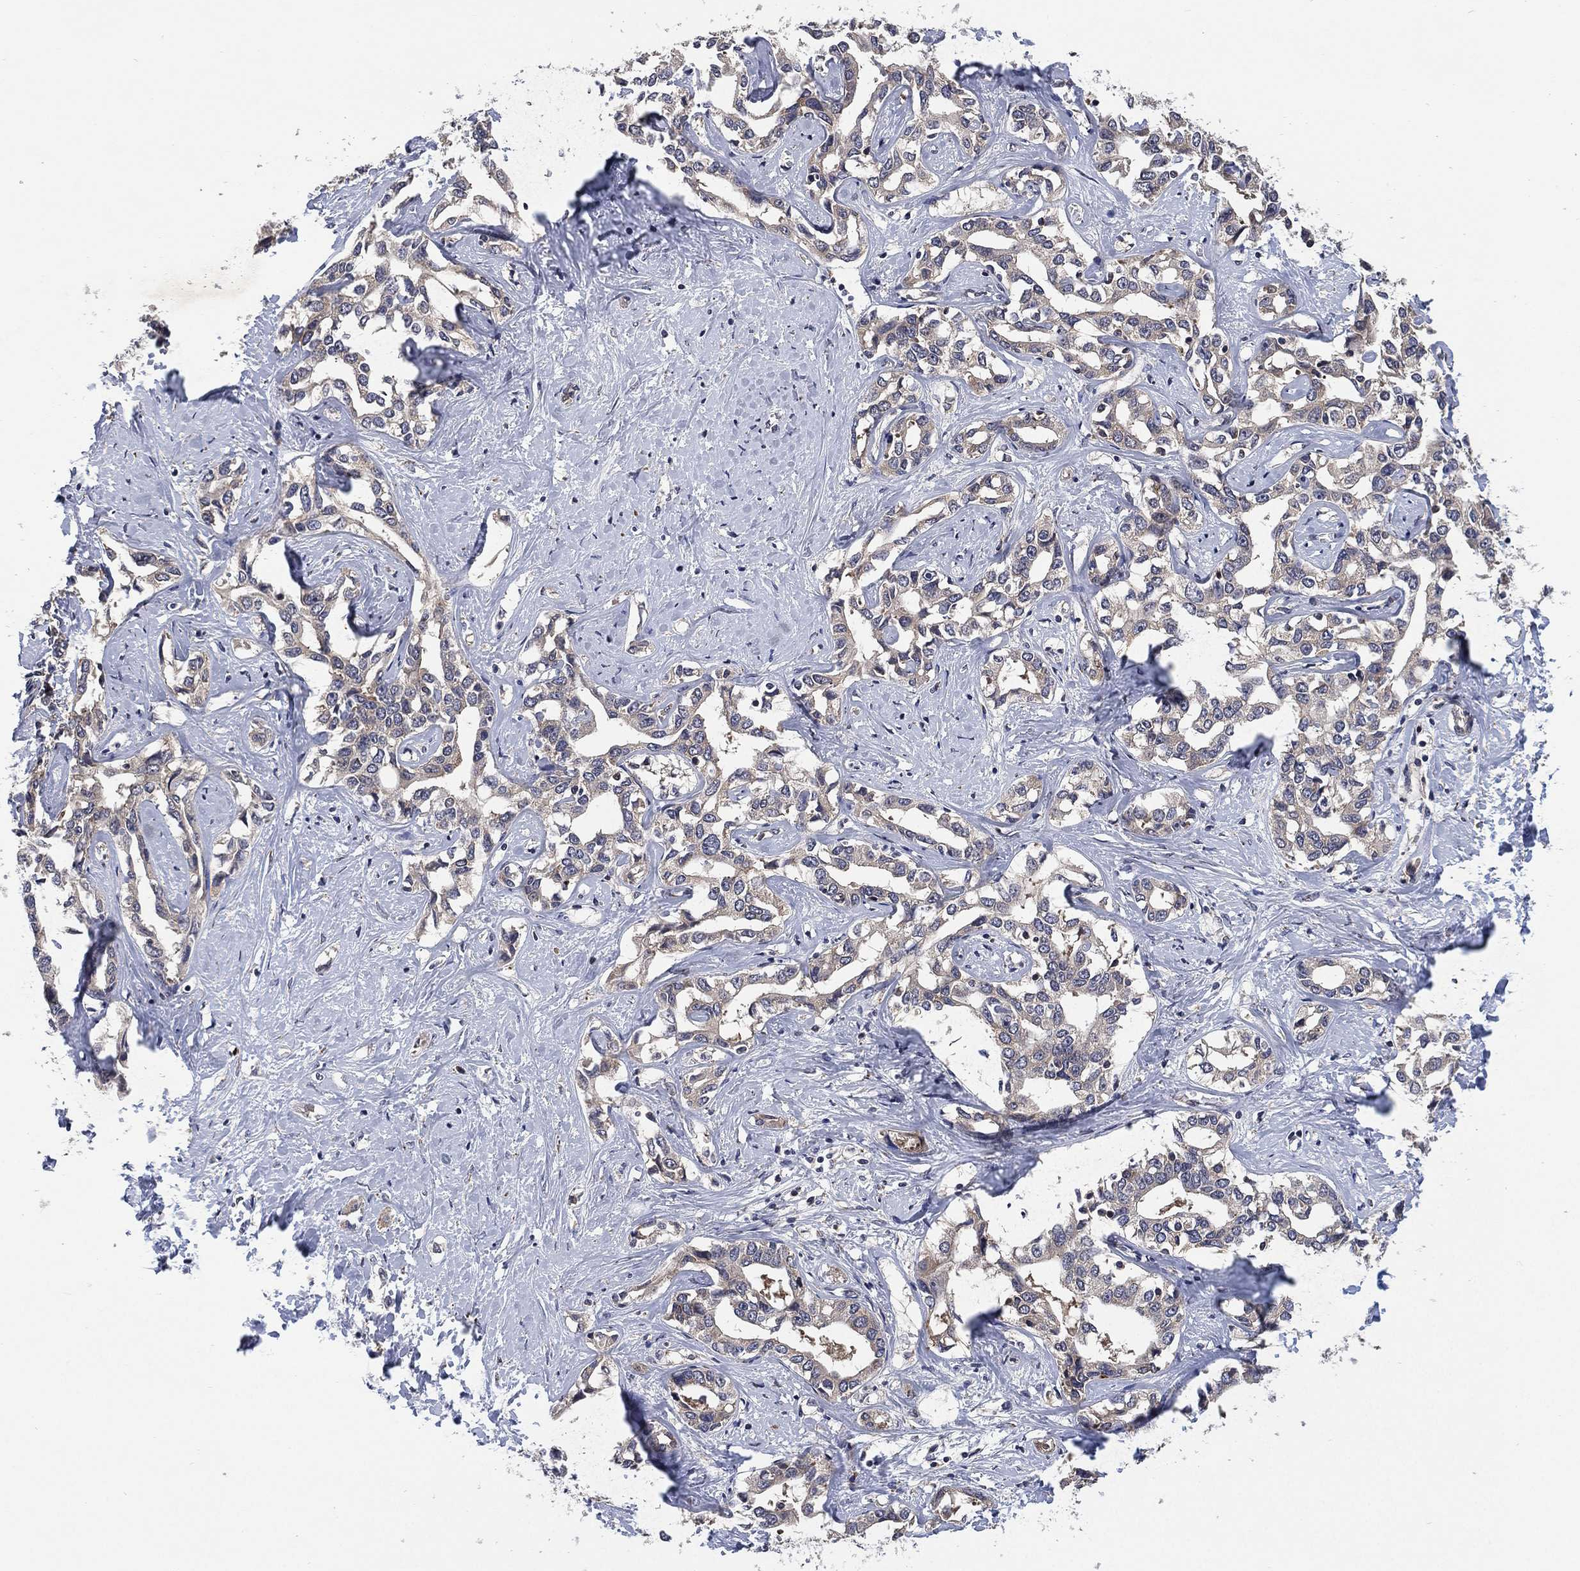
{"staining": {"intensity": "weak", "quantity": "<25%", "location": "cytoplasmic/membranous"}, "tissue": "liver cancer", "cell_type": "Tumor cells", "image_type": "cancer", "snomed": [{"axis": "morphology", "description": "Cholangiocarcinoma"}, {"axis": "topography", "description": "Liver"}], "caption": "An IHC histopathology image of cholangiocarcinoma (liver) is shown. There is no staining in tumor cells of cholangiocarcinoma (liver).", "gene": "SELENOO", "patient": {"sex": "male", "age": 59}}